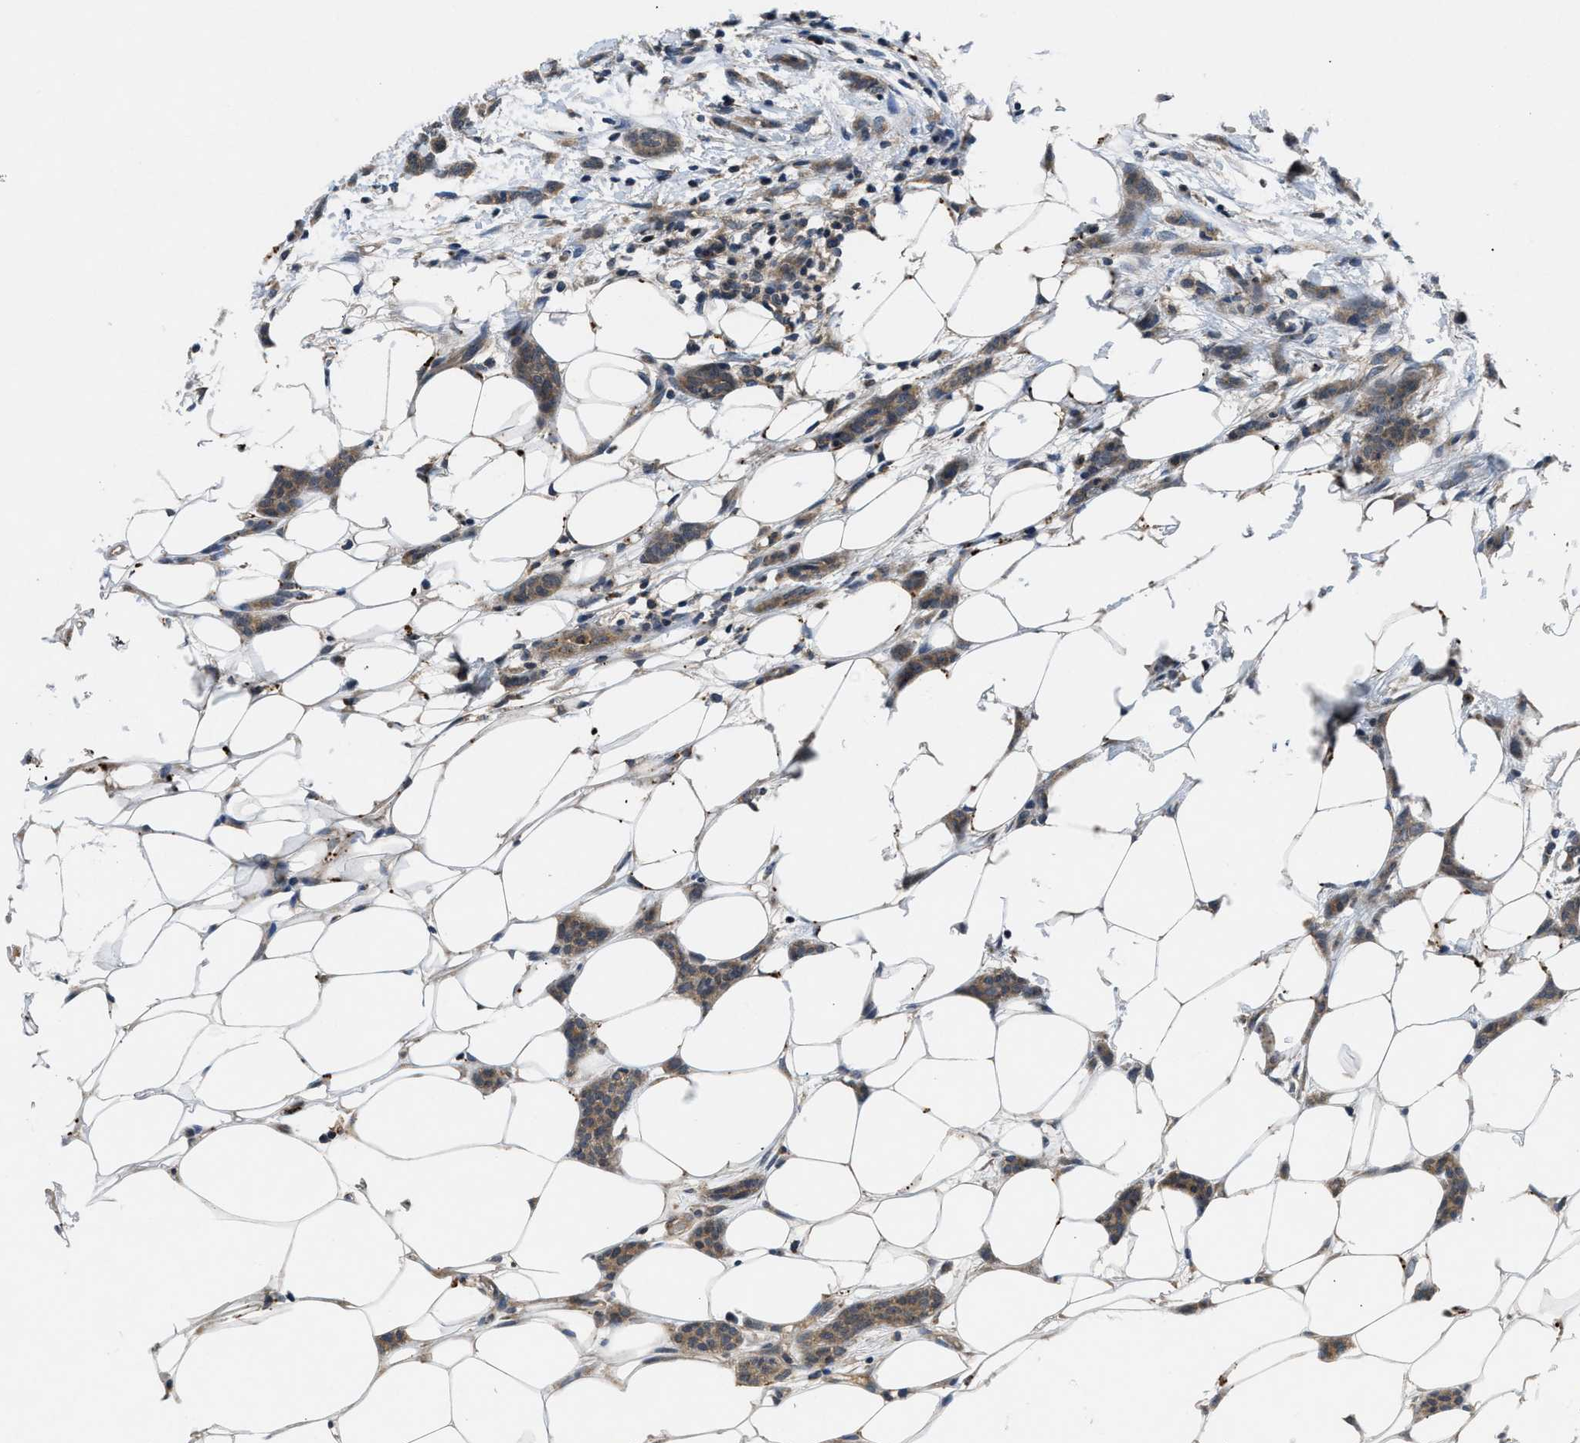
{"staining": {"intensity": "moderate", "quantity": ">75%", "location": "cytoplasmic/membranous"}, "tissue": "breast cancer", "cell_type": "Tumor cells", "image_type": "cancer", "snomed": [{"axis": "morphology", "description": "Lobular carcinoma"}, {"axis": "topography", "description": "Skin"}, {"axis": "topography", "description": "Breast"}], "caption": "An immunohistochemistry histopathology image of neoplastic tissue is shown. Protein staining in brown labels moderate cytoplasmic/membranous positivity in breast cancer within tumor cells.", "gene": "PDE7A", "patient": {"sex": "female", "age": 46}}